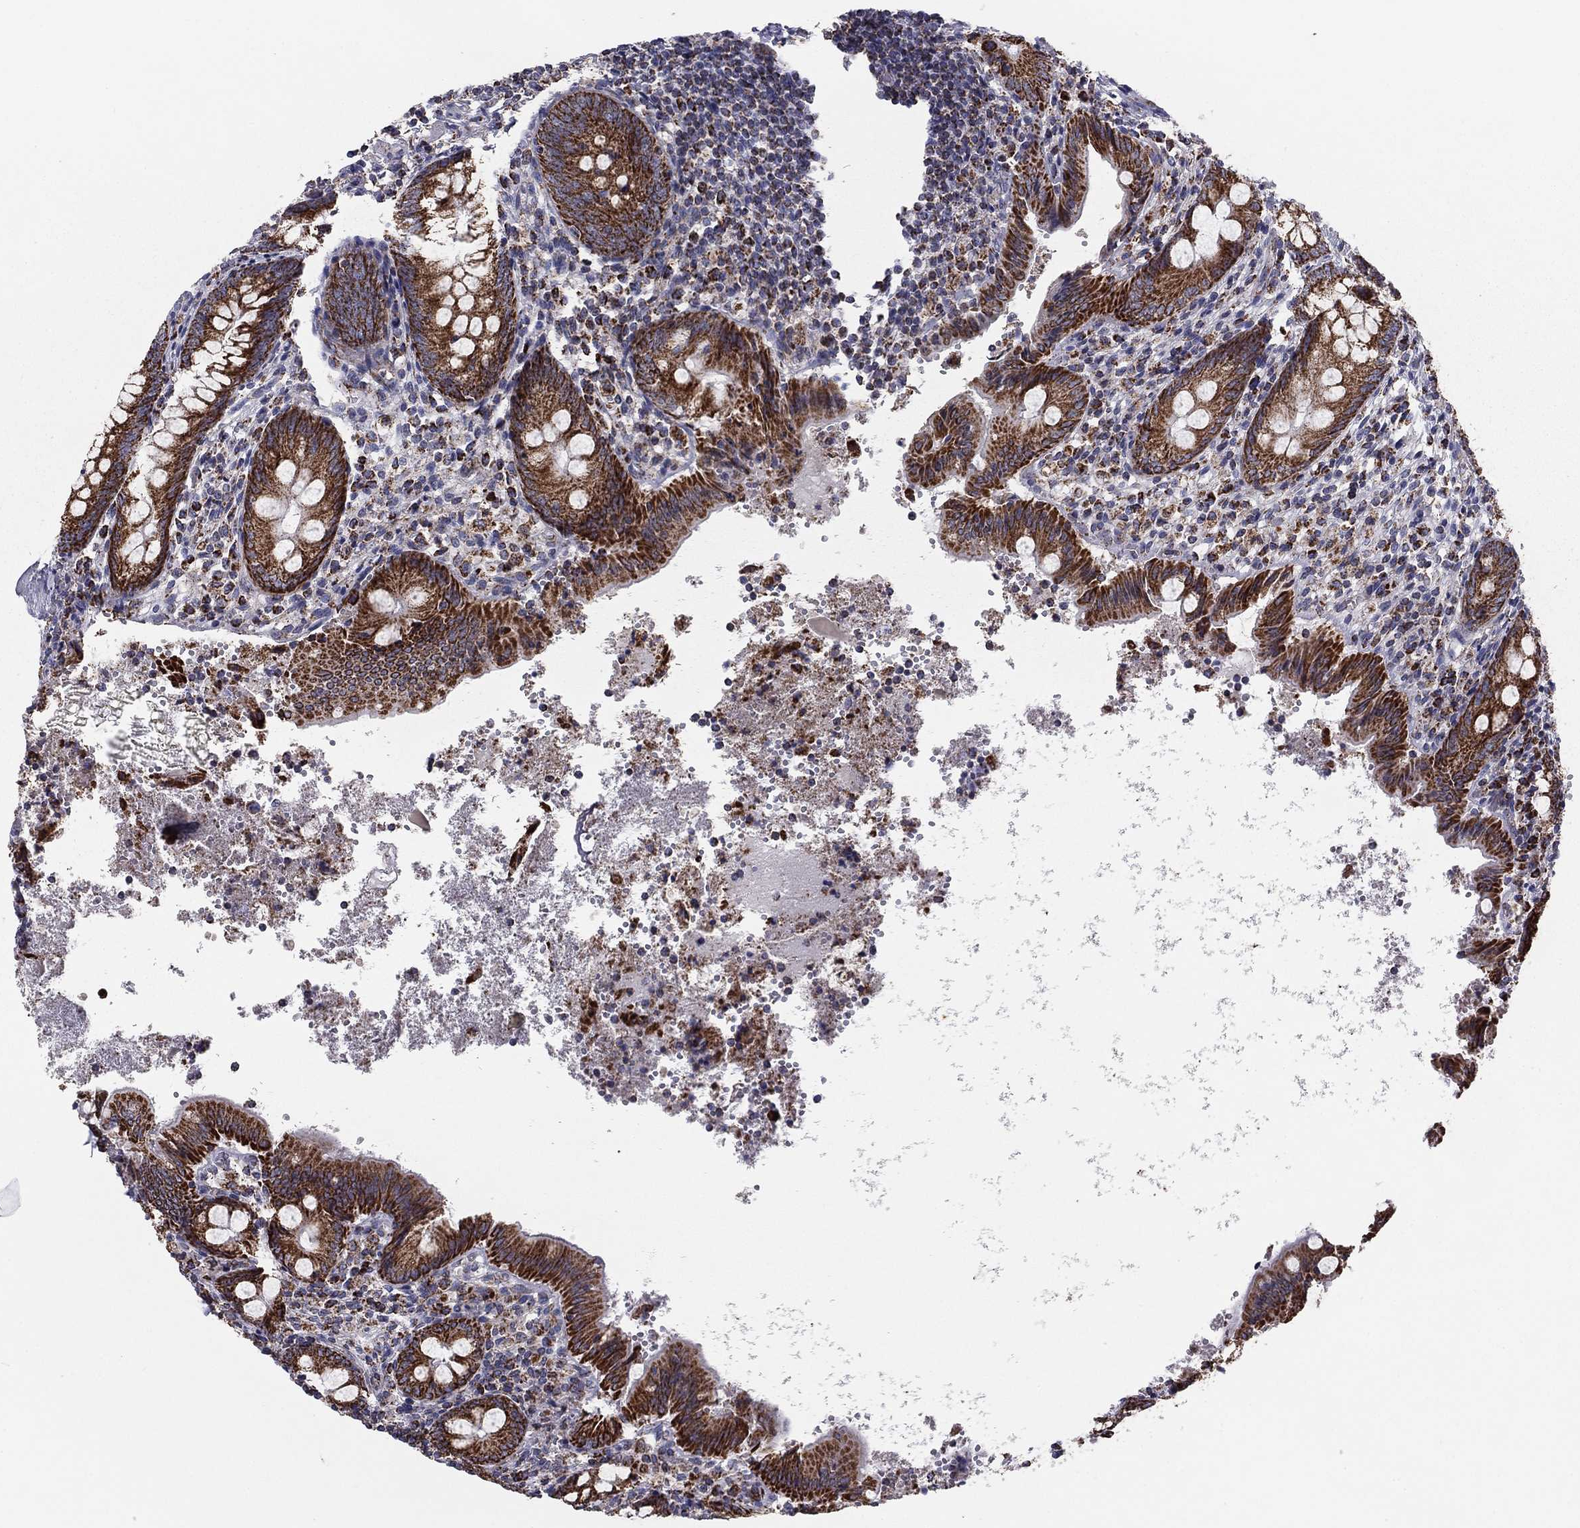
{"staining": {"intensity": "strong", "quantity": ">75%", "location": "cytoplasmic/membranous"}, "tissue": "appendix", "cell_type": "Glandular cells", "image_type": "normal", "snomed": [{"axis": "morphology", "description": "Normal tissue, NOS"}, {"axis": "topography", "description": "Appendix"}], "caption": "Immunohistochemistry (DAB) staining of benign human appendix shows strong cytoplasmic/membranous protein expression in approximately >75% of glandular cells.", "gene": "NDUFV1", "patient": {"sex": "female", "age": 23}}